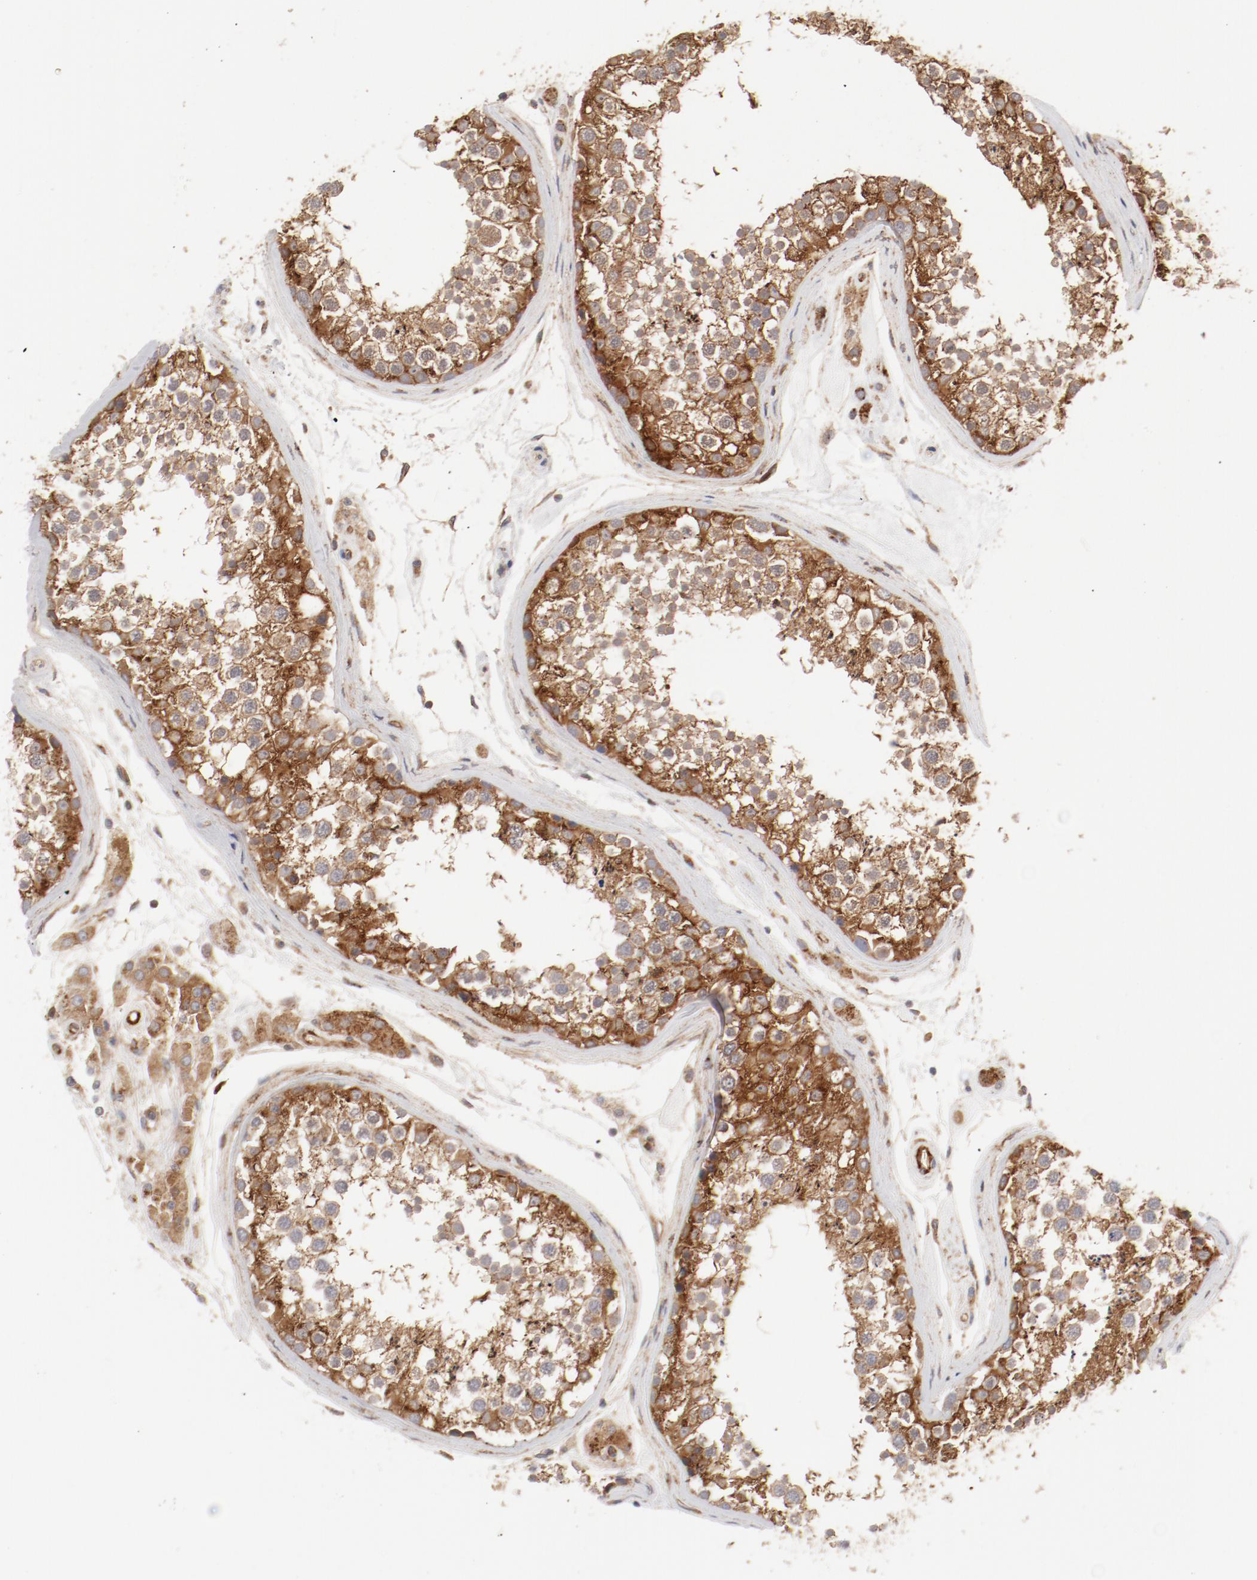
{"staining": {"intensity": "moderate", "quantity": ">75%", "location": "cytoplasmic/membranous"}, "tissue": "testis", "cell_type": "Cells in seminiferous ducts", "image_type": "normal", "snomed": [{"axis": "morphology", "description": "Normal tissue, NOS"}, {"axis": "topography", "description": "Testis"}], "caption": "Immunohistochemical staining of benign human testis displays moderate cytoplasmic/membranous protein expression in approximately >75% of cells in seminiferous ducts.", "gene": "AP2A1", "patient": {"sex": "male", "age": 46}}